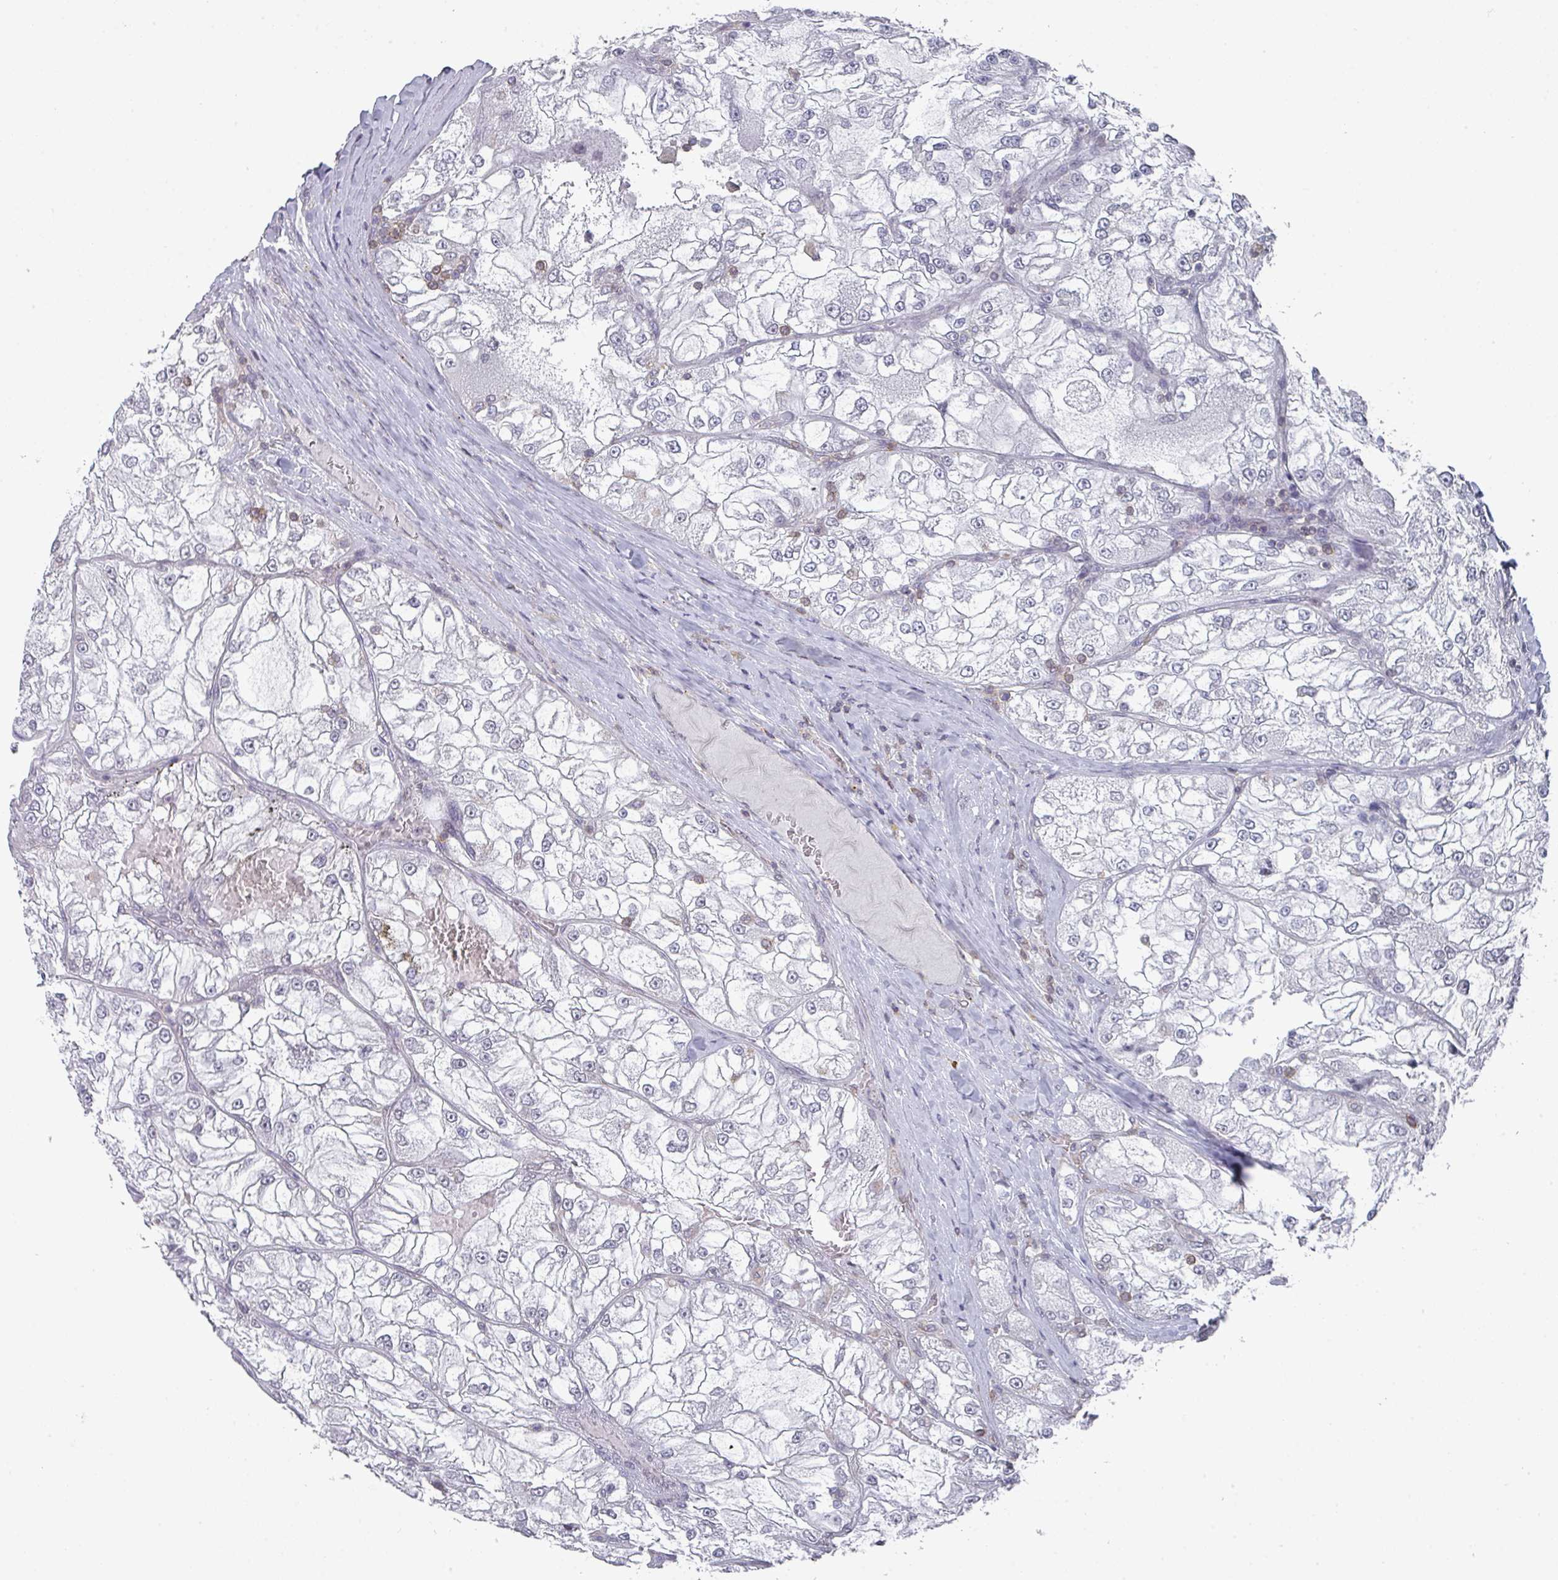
{"staining": {"intensity": "negative", "quantity": "none", "location": "none"}, "tissue": "renal cancer", "cell_type": "Tumor cells", "image_type": "cancer", "snomed": [{"axis": "morphology", "description": "Adenocarcinoma, NOS"}, {"axis": "topography", "description": "Kidney"}], "caption": "This is an IHC photomicrograph of human renal adenocarcinoma. There is no positivity in tumor cells.", "gene": "RASAL3", "patient": {"sex": "female", "age": 72}}